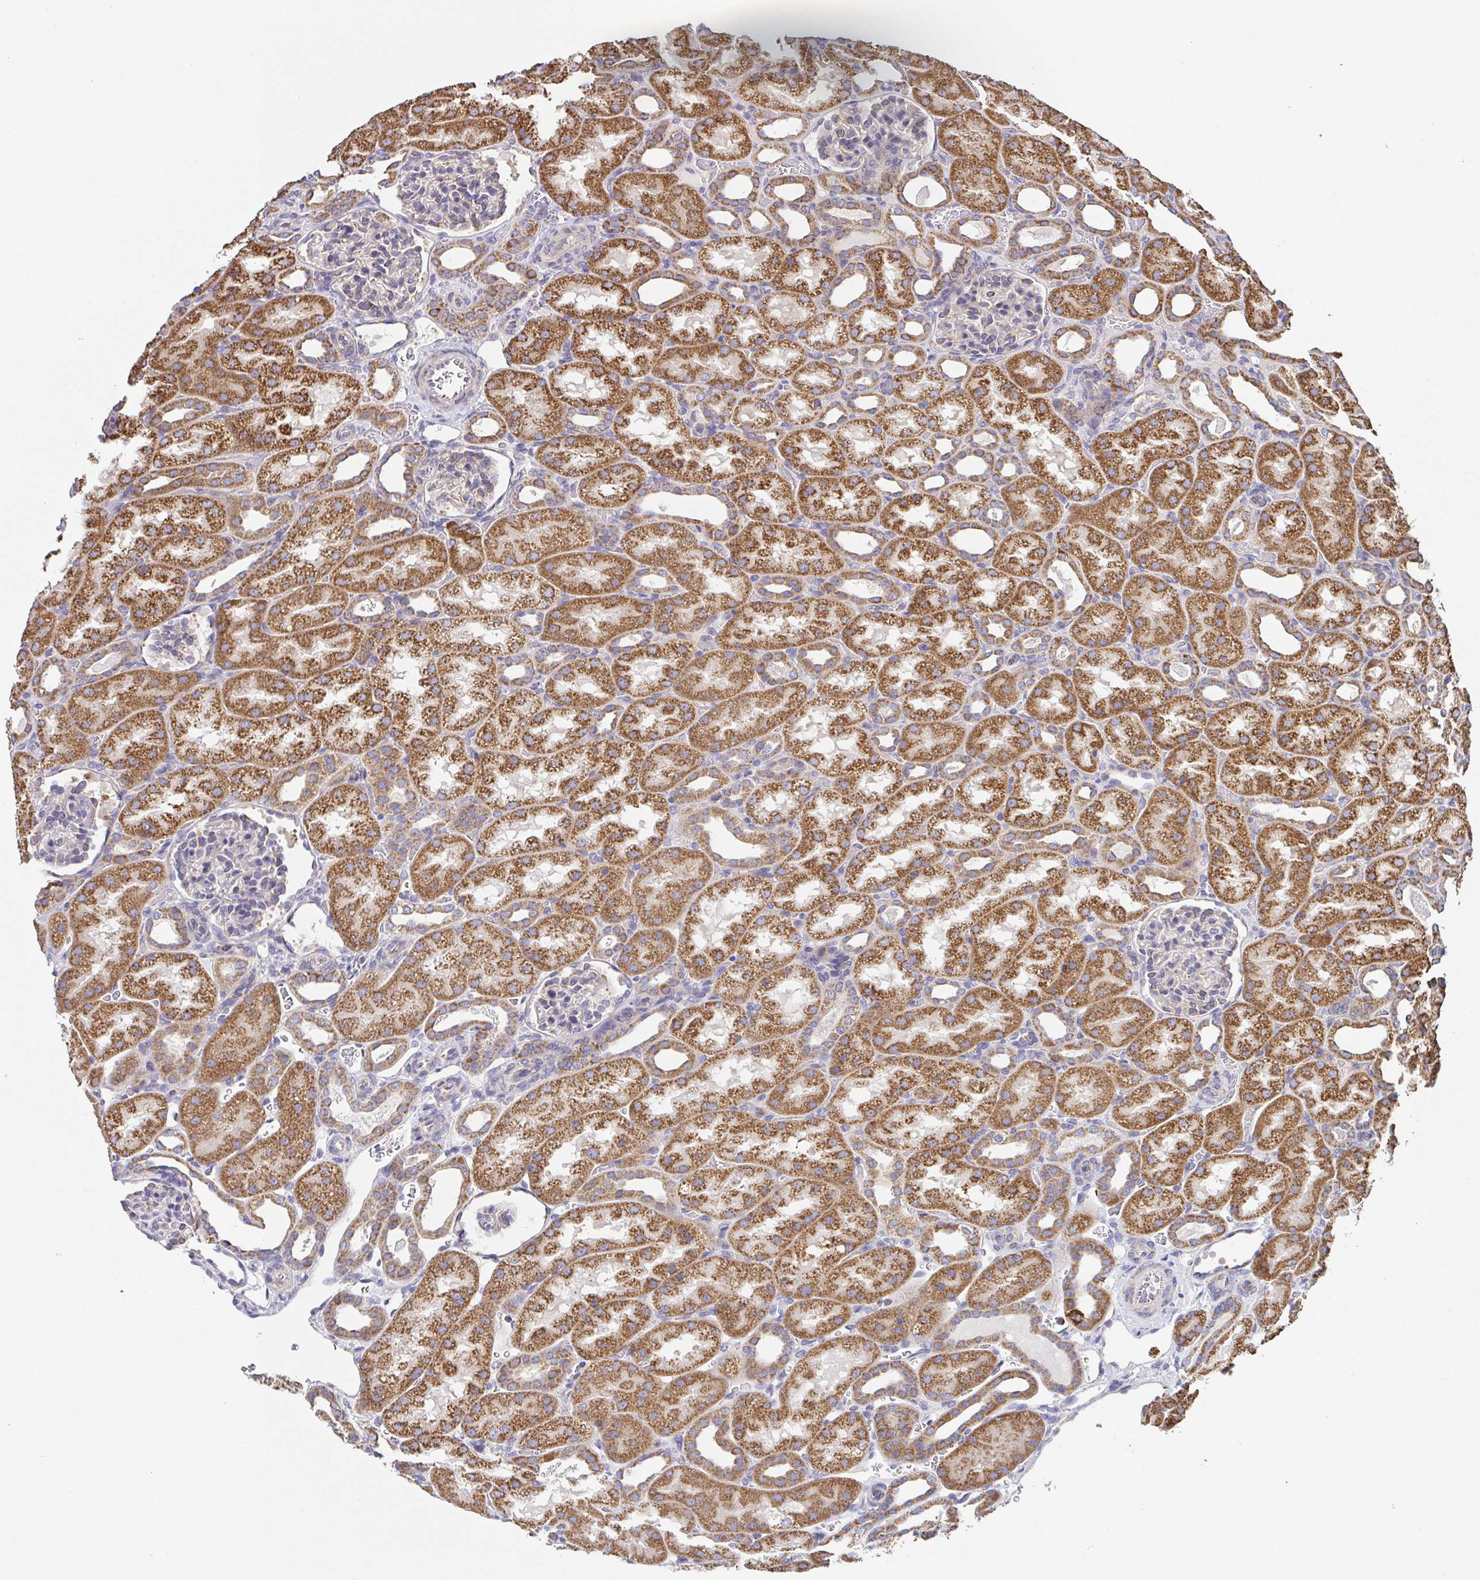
{"staining": {"intensity": "negative", "quantity": "none", "location": "none"}, "tissue": "kidney", "cell_type": "Cells in glomeruli", "image_type": "normal", "snomed": [{"axis": "morphology", "description": "Normal tissue, NOS"}, {"axis": "topography", "description": "Kidney"}], "caption": "Immunohistochemistry photomicrograph of normal human kidney stained for a protein (brown), which exhibits no positivity in cells in glomeruli.", "gene": "GINM1", "patient": {"sex": "male", "age": 2}}